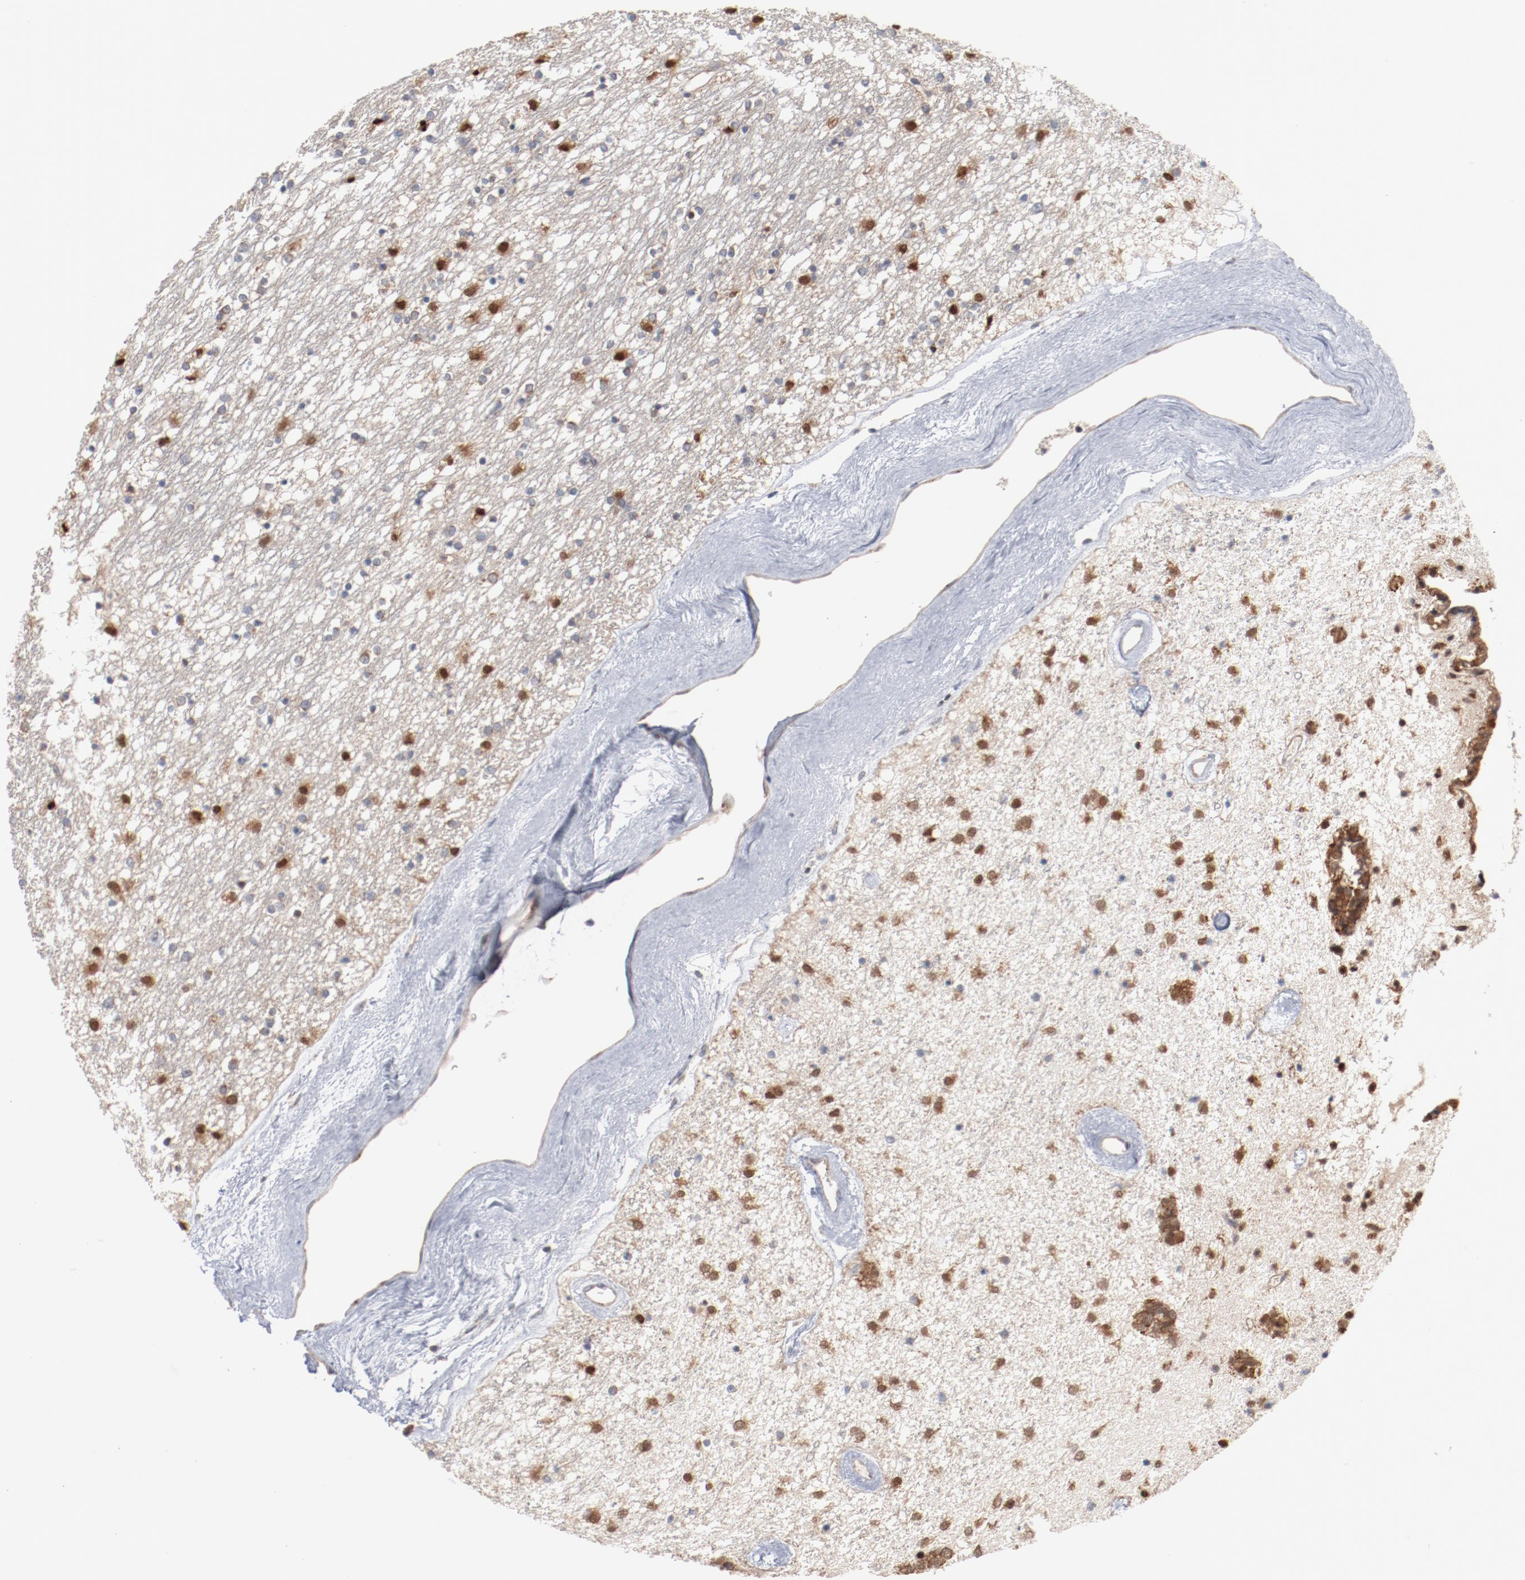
{"staining": {"intensity": "strong", "quantity": "<25%", "location": "cytoplasmic/membranous,nuclear"}, "tissue": "caudate", "cell_type": "Glial cells", "image_type": "normal", "snomed": [{"axis": "morphology", "description": "Normal tissue, NOS"}, {"axis": "topography", "description": "Lateral ventricle wall"}], "caption": "Glial cells exhibit medium levels of strong cytoplasmic/membranous,nuclear positivity in about <25% of cells in normal human caudate.", "gene": "RNASE11", "patient": {"sex": "female", "age": 54}}